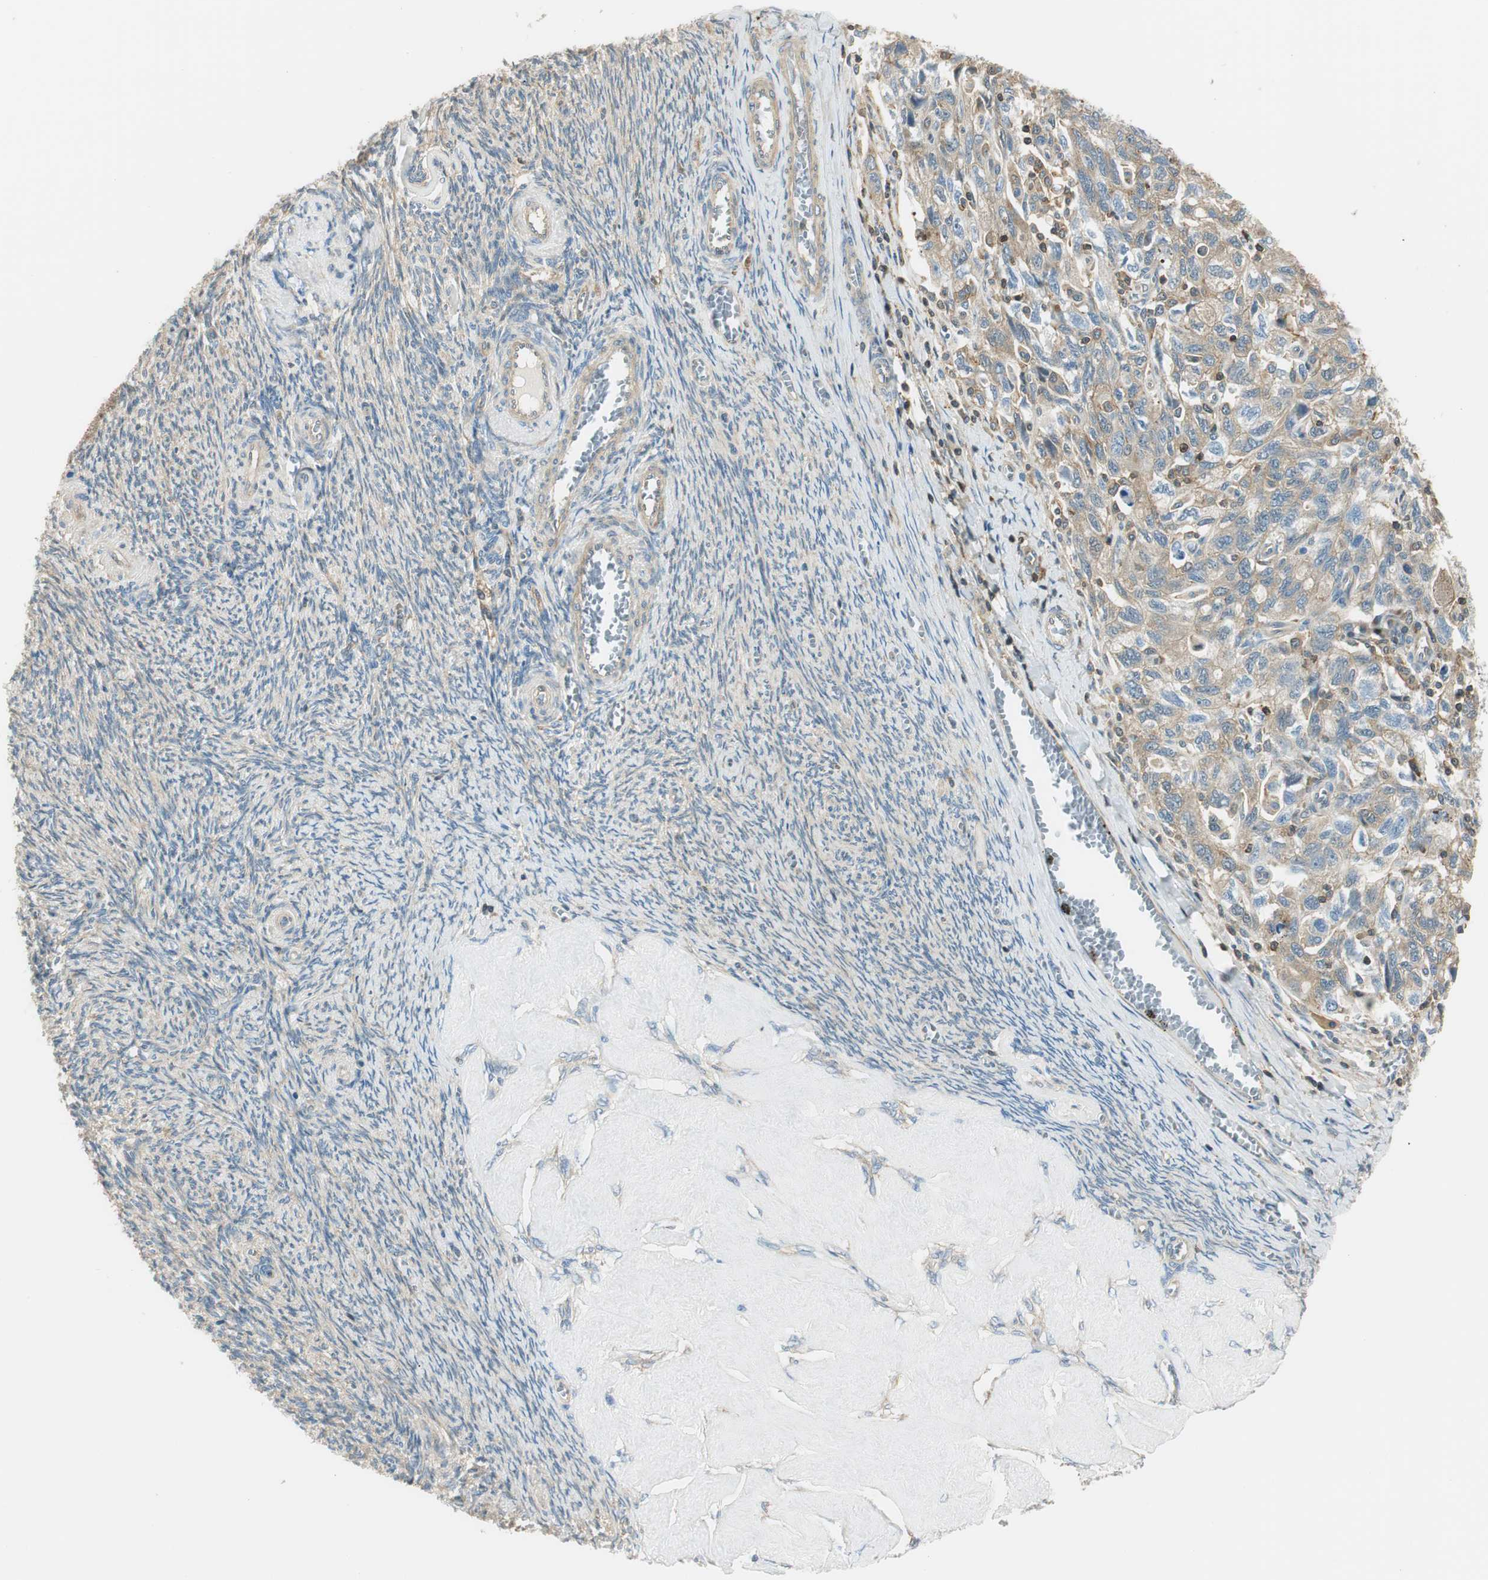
{"staining": {"intensity": "weak", "quantity": ">75%", "location": "cytoplasmic/membranous"}, "tissue": "ovarian cancer", "cell_type": "Tumor cells", "image_type": "cancer", "snomed": [{"axis": "morphology", "description": "Carcinoma, NOS"}, {"axis": "morphology", "description": "Cystadenocarcinoma, serous, NOS"}, {"axis": "topography", "description": "Ovary"}], "caption": "Ovarian cancer stained with a protein marker shows weak staining in tumor cells.", "gene": "PI4K2B", "patient": {"sex": "female", "age": 69}}